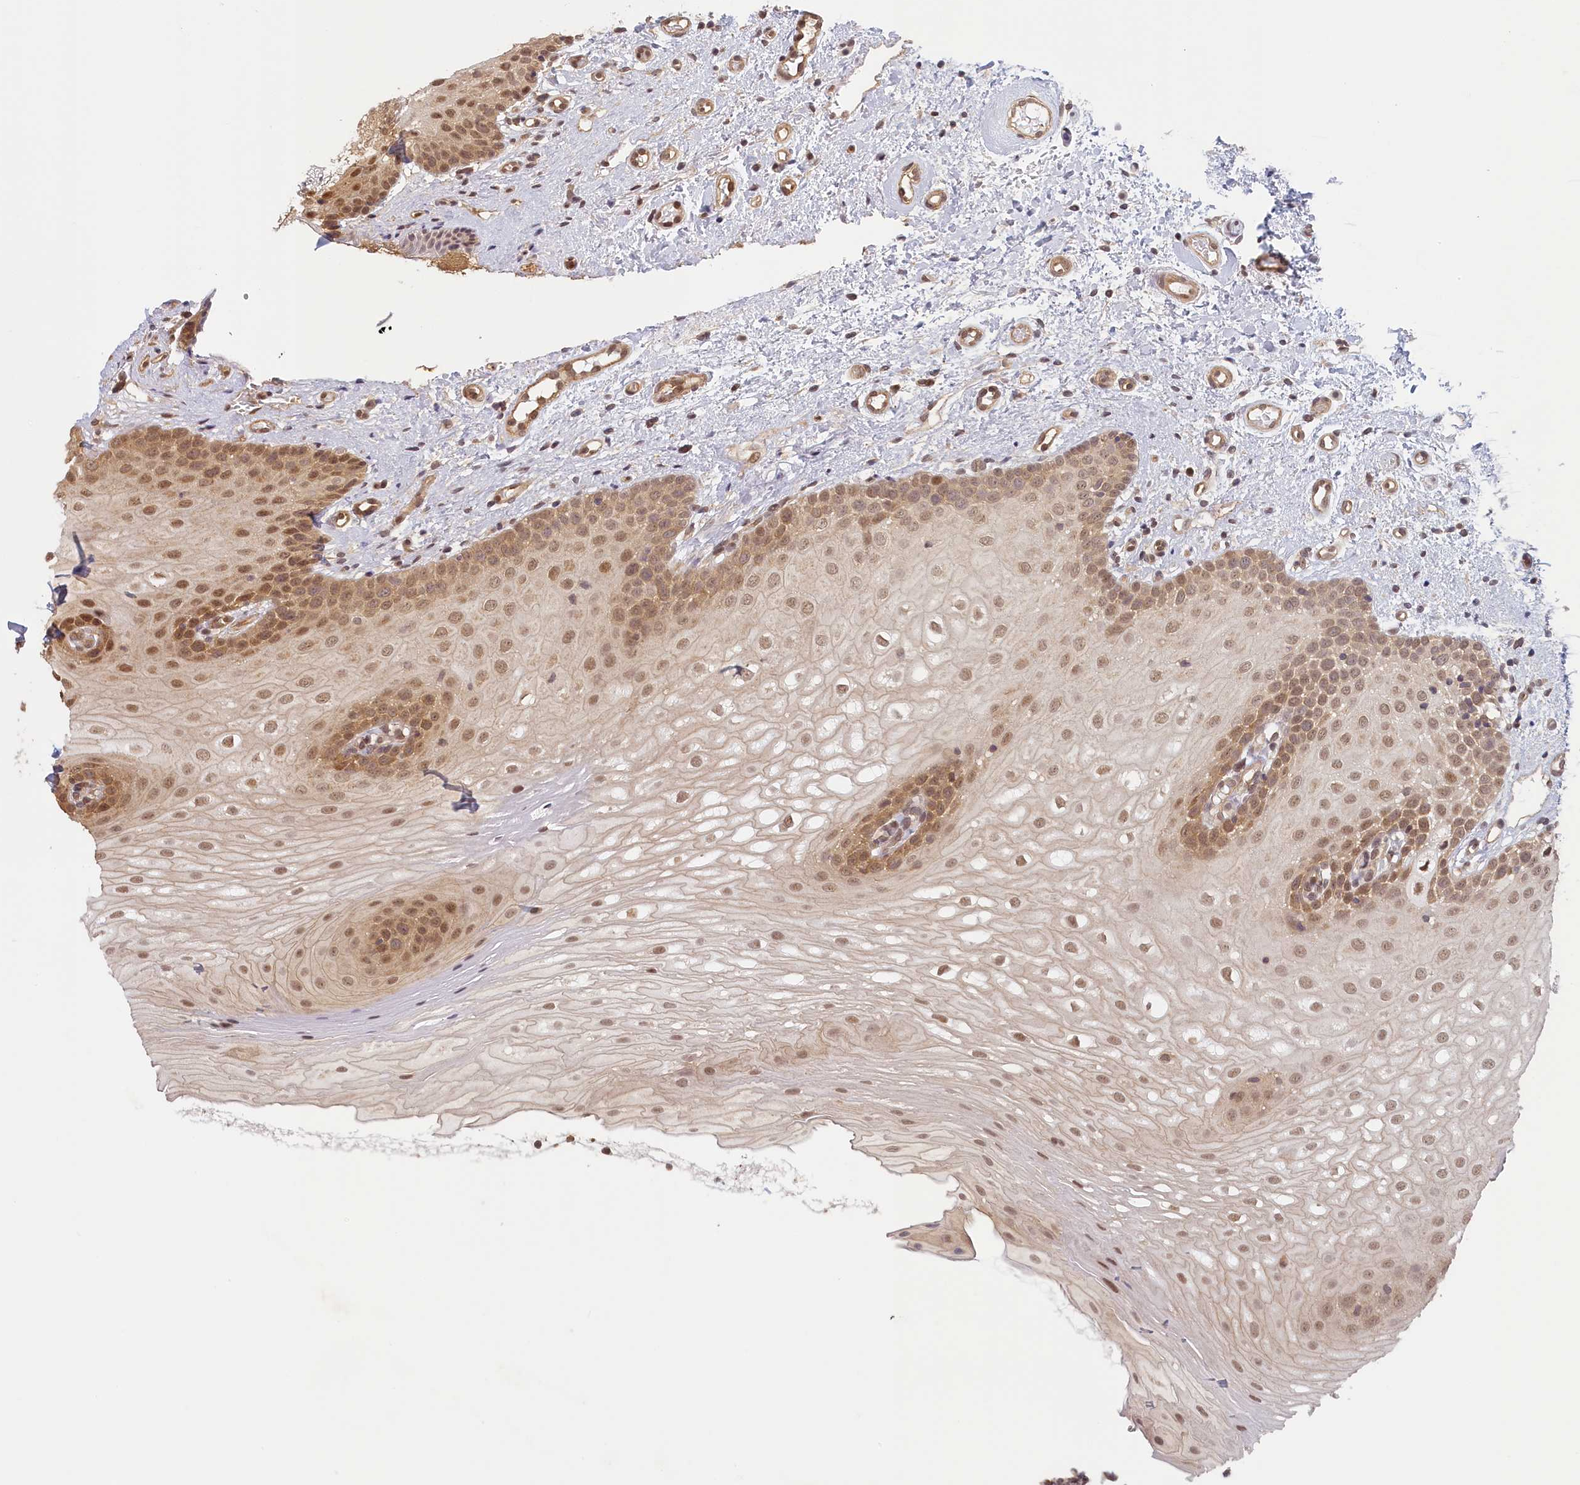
{"staining": {"intensity": "moderate", "quantity": ">75%", "location": "nuclear"}, "tissue": "oral mucosa", "cell_type": "Squamous epithelial cells", "image_type": "normal", "snomed": [{"axis": "morphology", "description": "Normal tissue, NOS"}, {"axis": "topography", "description": "Oral tissue"}], "caption": "Protein staining of benign oral mucosa exhibits moderate nuclear positivity in approximately >75% of squamous epithelial cells.", "gene": "C19orf44", "patient": {"sex": "female", "age": 54}}